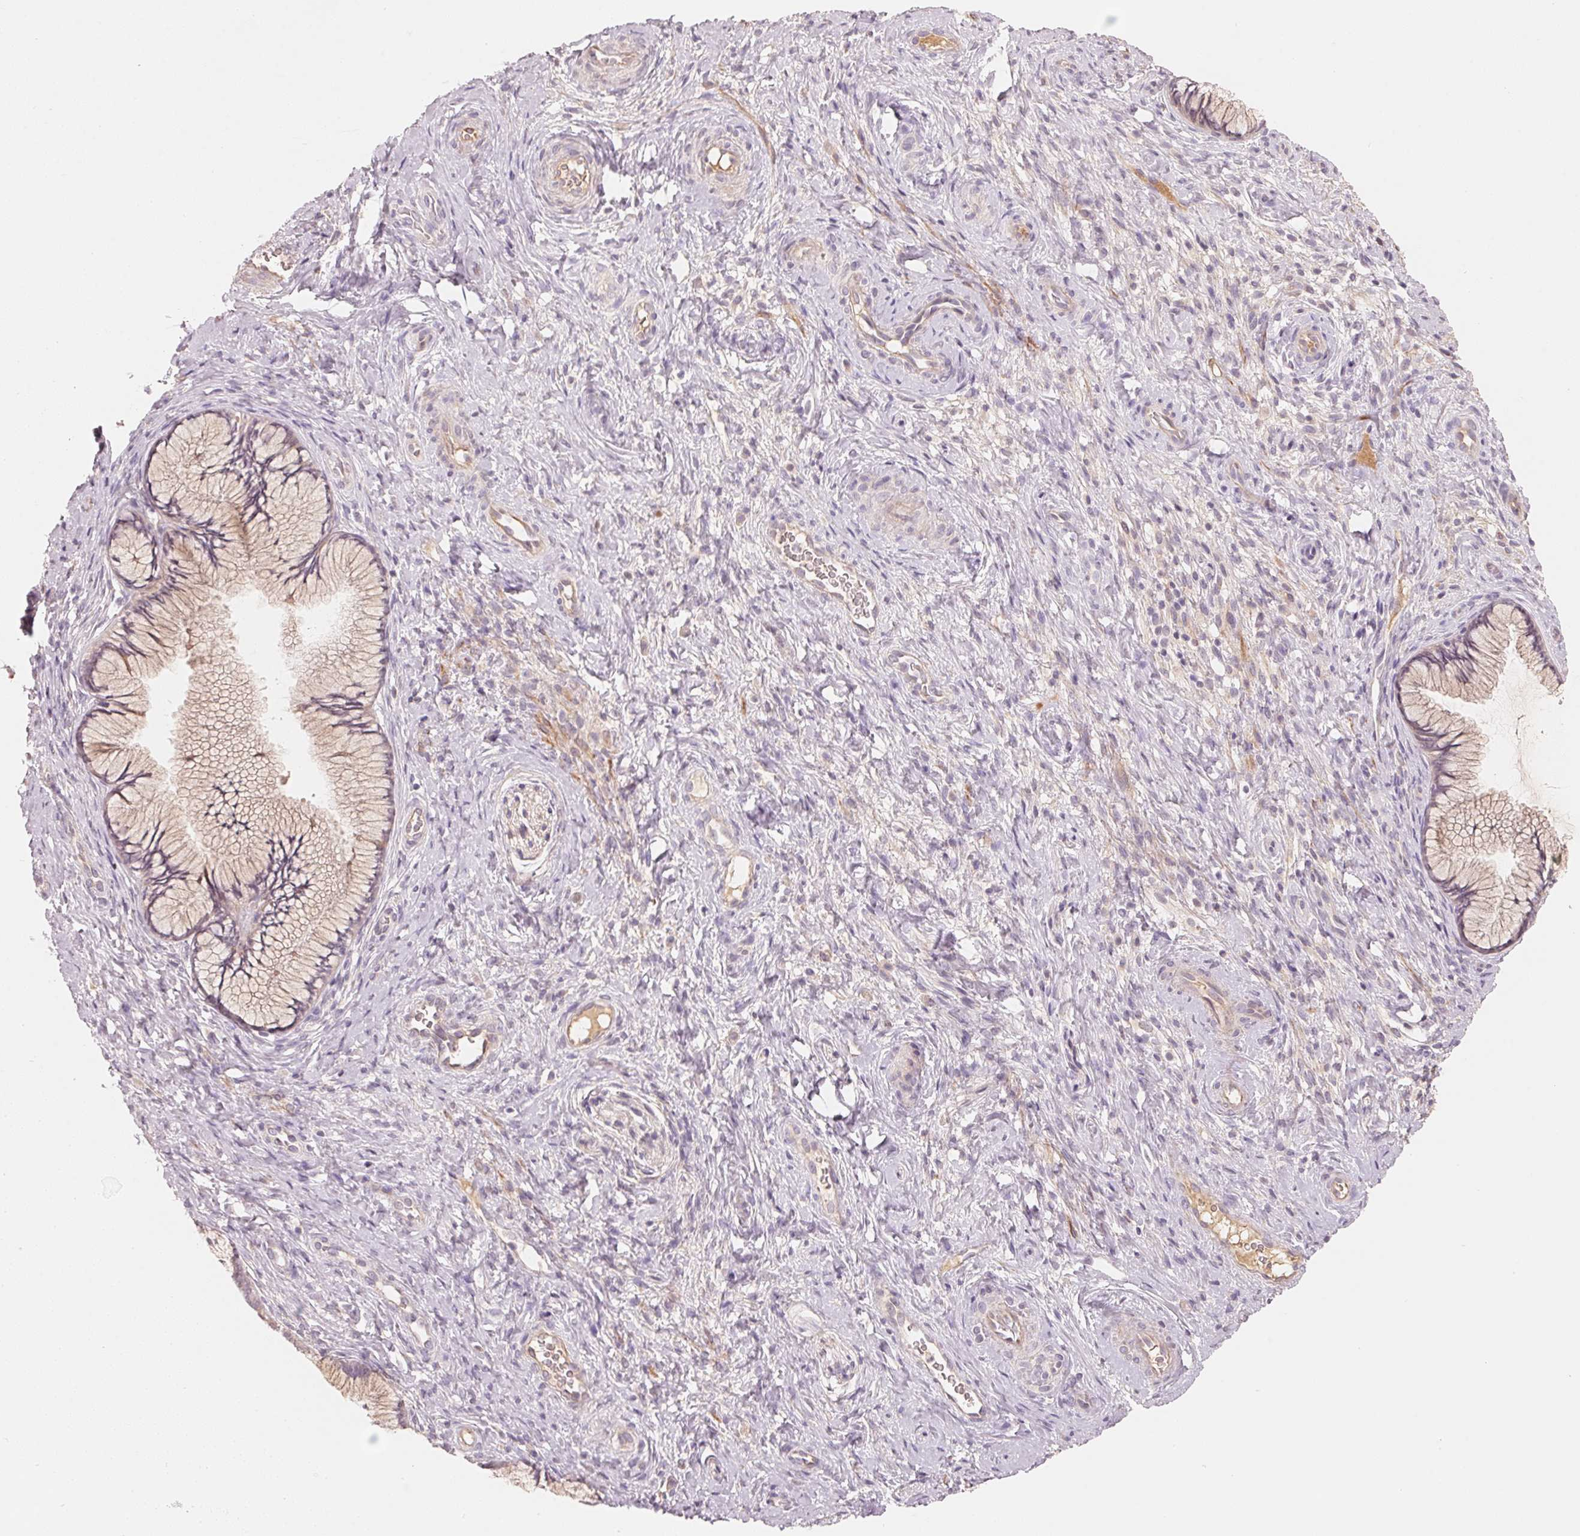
{"staining": {"intensity": "weak", "quantity": "<25%", "location": "cytoplasmic/membranous"}, "tissue": "cervix", "cell_type": "Glandular cells", "image_type": "normal", "snomed": [{"axis": "morphology", "description": "Normal tissue, NOS"}, {"axis": "topography", "description": "Cervix"}], "caption": "The micrograph displays no staining of glandular cells in unremarkable cervix. (Brightfield microscopy of DAB IHC at high magnification).", "gene": "CFHR2", "patient": {"sex": "female", "age": 34}}